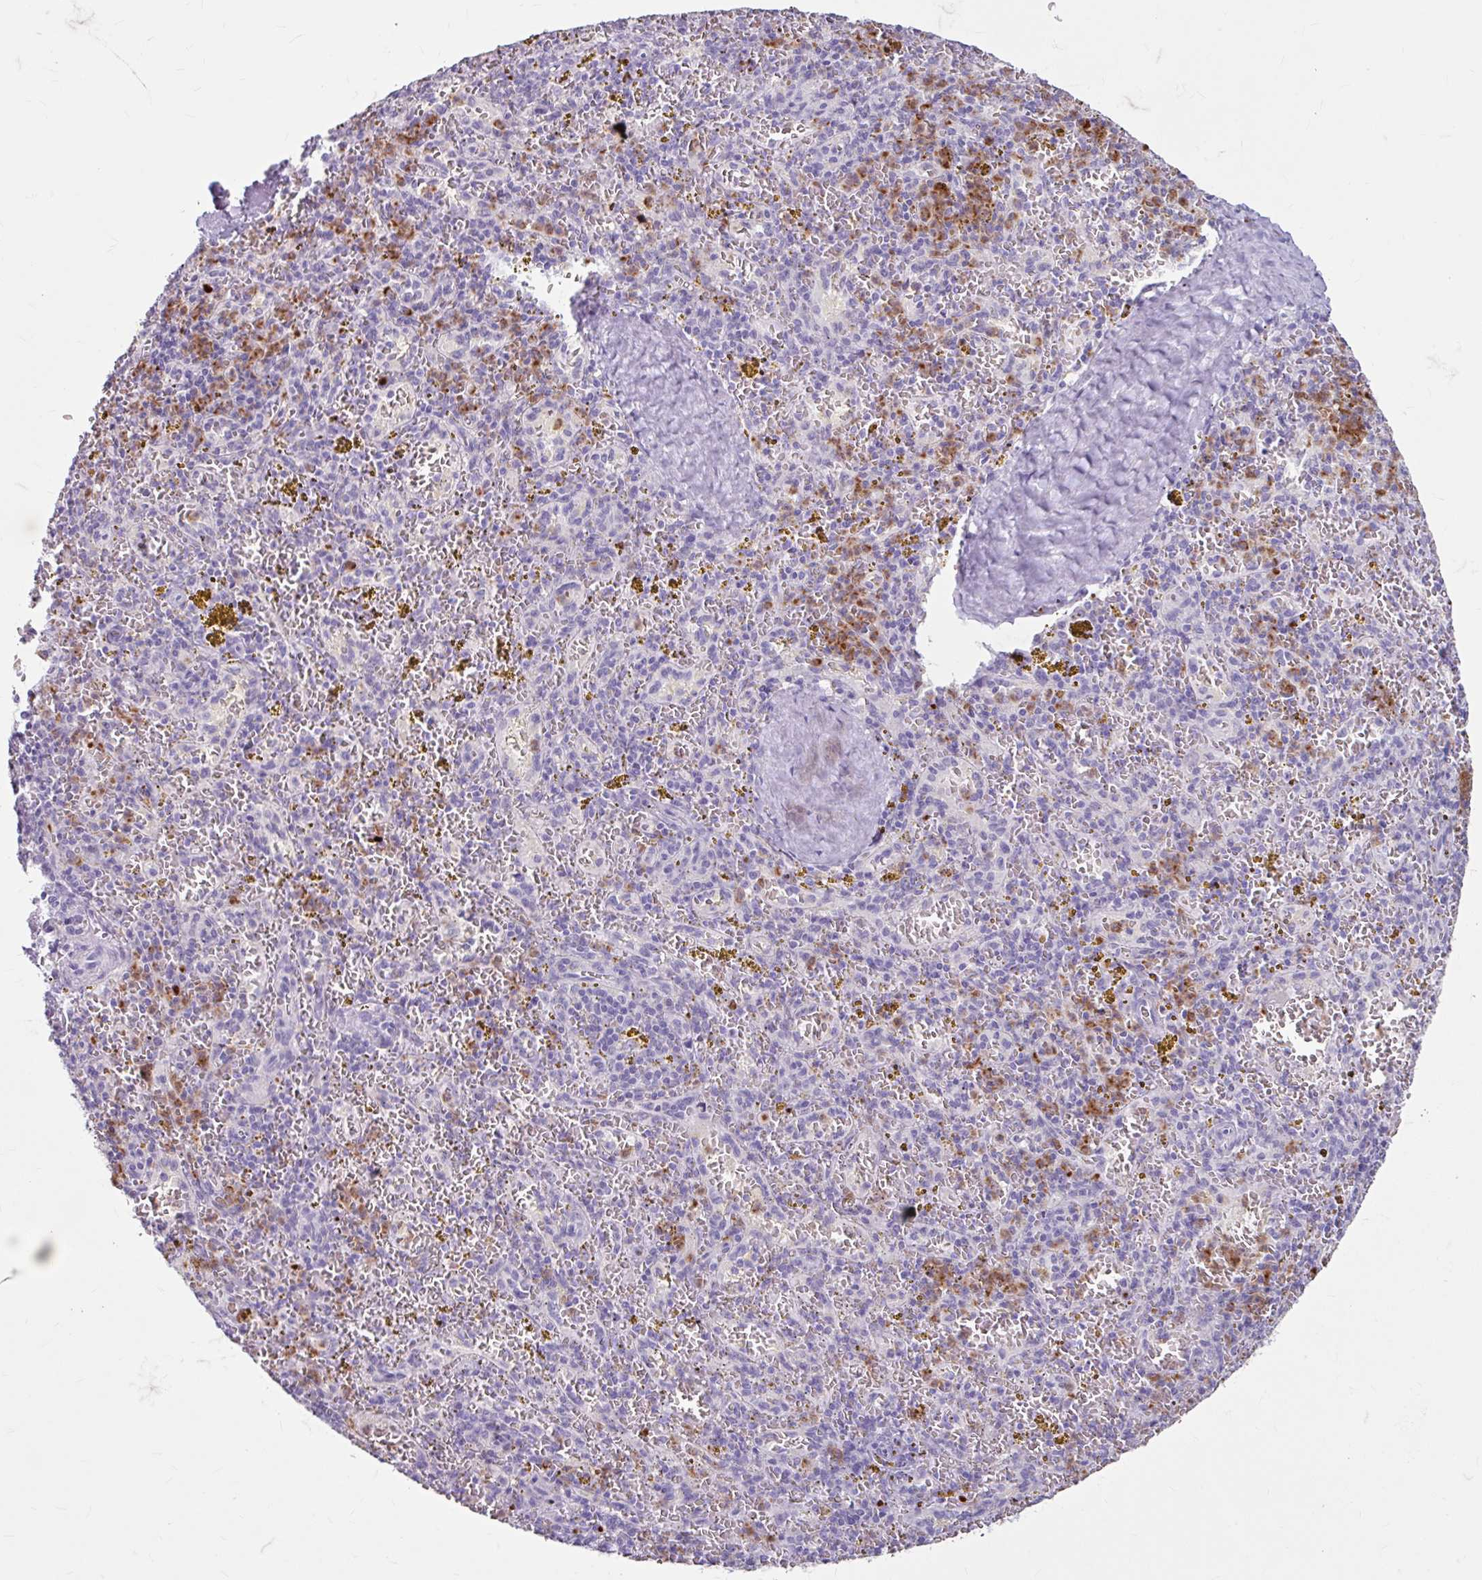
{"staining": {"intensity": "strong", "quantity": "<25%", "location": "cytoplasmic/membranous"}, "tissue": "spleen", "cell_type": "Cells in red pulp", "image_type": "normal", "snomed": [{"axis": "morphology", "description": "Normal tissue, NOS"}, {"axis": "topography", "description": "Spleen"}], "caption": "Immunohistochemical staining of unremarkable spleen reveals strong cytoplasmic/membranous protein staining in about <25% of cells in red pulp.", "gene": "ANKRD1", "patient": {"sex": "male", "age": 57}}